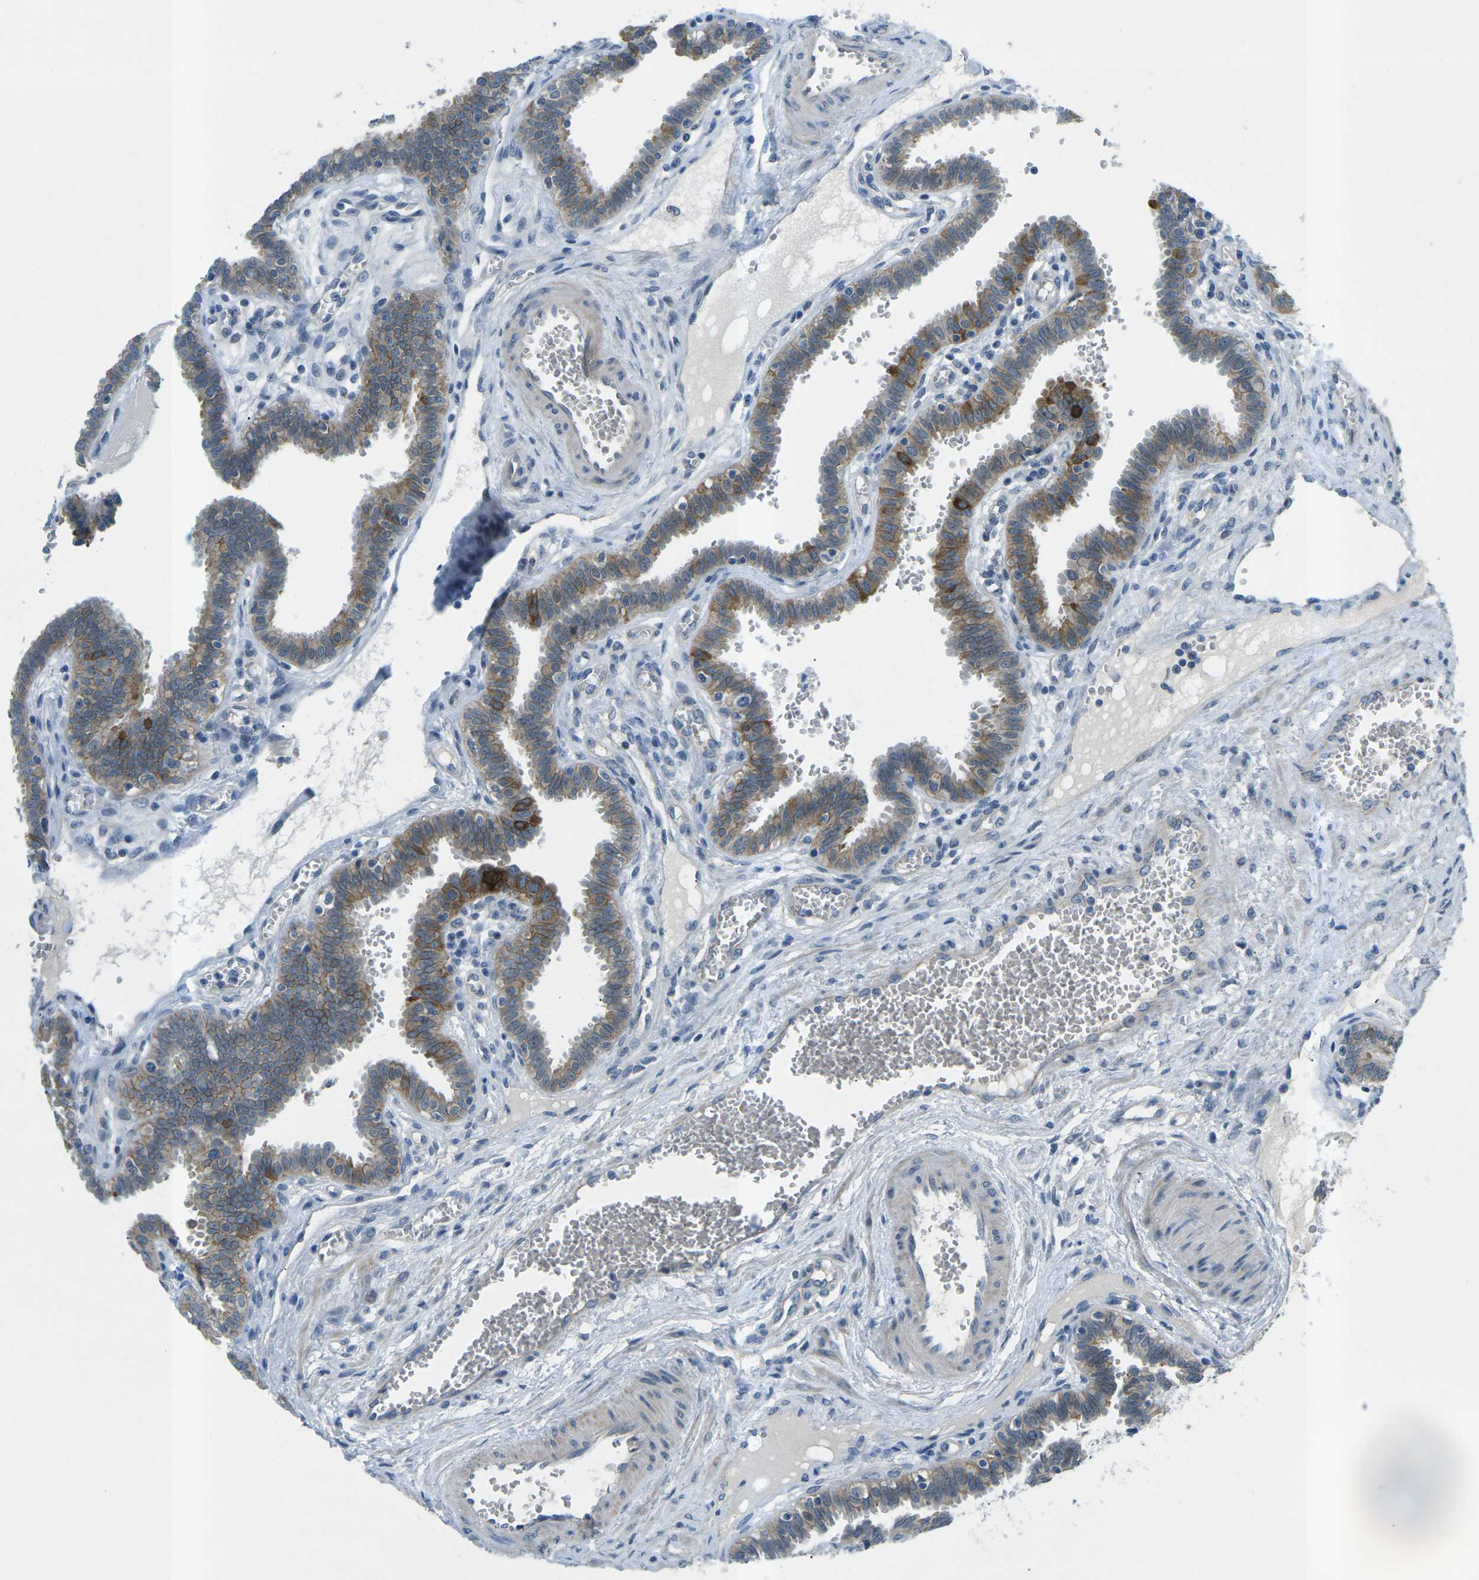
{"staining": {"intensity": "moderate", "quantity": "25%-75%", "location": "cytoplasmic/membranous"}, "tissue": "fallopian tube", "cell_type": "Glandular cells", "image_type": "normal", "snomed": [{"axis": "morphology", "description": "Normal tissue, NOS"}, {"axis": "topography", "description": "Fallopian tube"}], "caption": "The immunohistochemical stain shows moderate cytoplasmic/membranous expression in glandular cells of normal fallopian tube.", "gene": "CTNND1", "patient": {"sex": "female", "age": 32}}